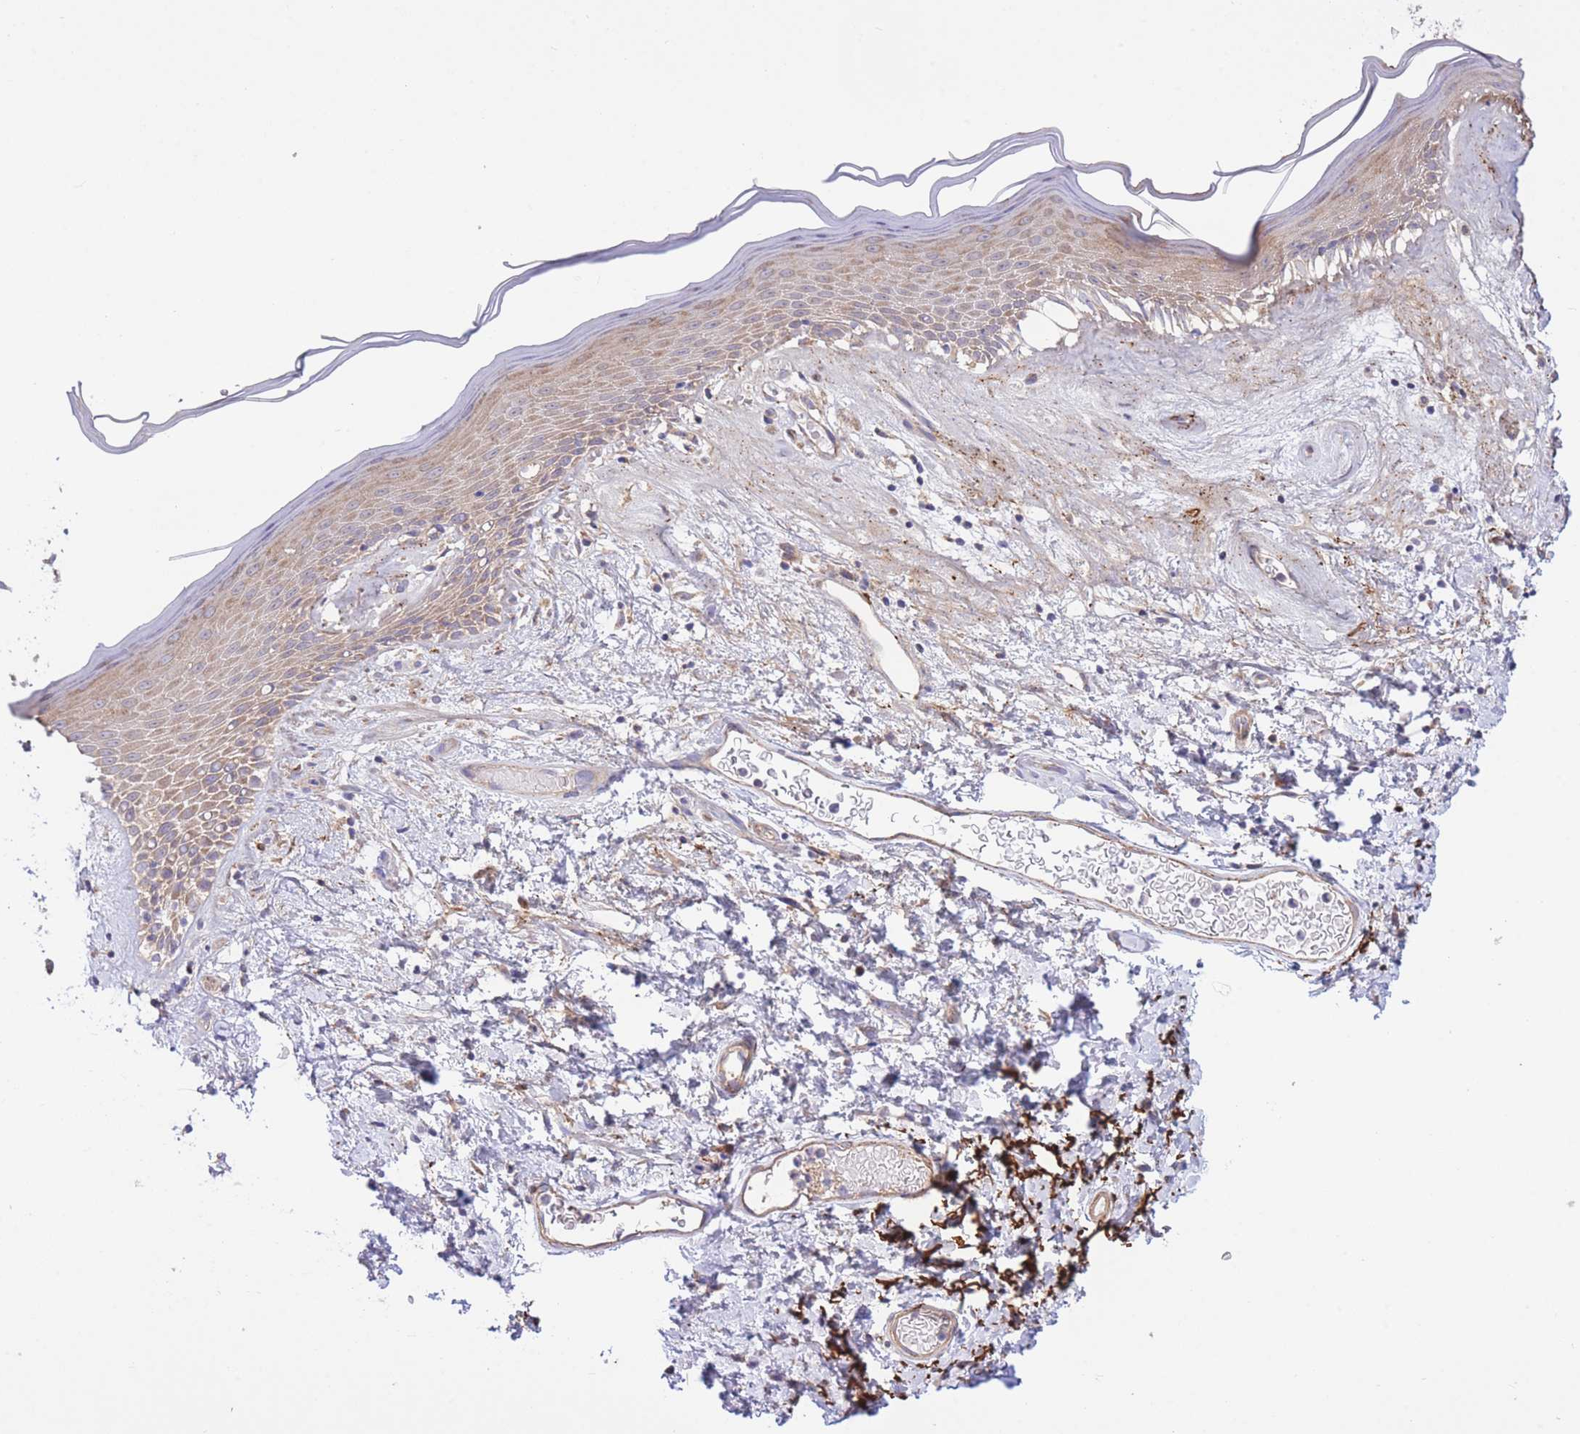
{"staining": {"intensity": "moderate", "quantity": ">75%", "location": "cytoplasmic/membranous"}, "tissue": "skin", "cell_type": "Epidermal cells", "image_type": "normal", "snomed": [{"axis": "morphology", "description": "Normal tissue, NOS"}, {"axis": "morphology", "description": "Inflammation, NOS"}, {"axis": "topography", "description": "Vulva"}], "caption": "Immunohistochemical staining of benign skin exhibits >75% levels of moderate cytoplasmic/membranous protein staining in approximately >75% of epidermal cells. (brown staining indicates protein expression, while blue staining denotes nuclei).", "gene": "ATP13A2", "patient": {"sex": "female", "age": 86}}